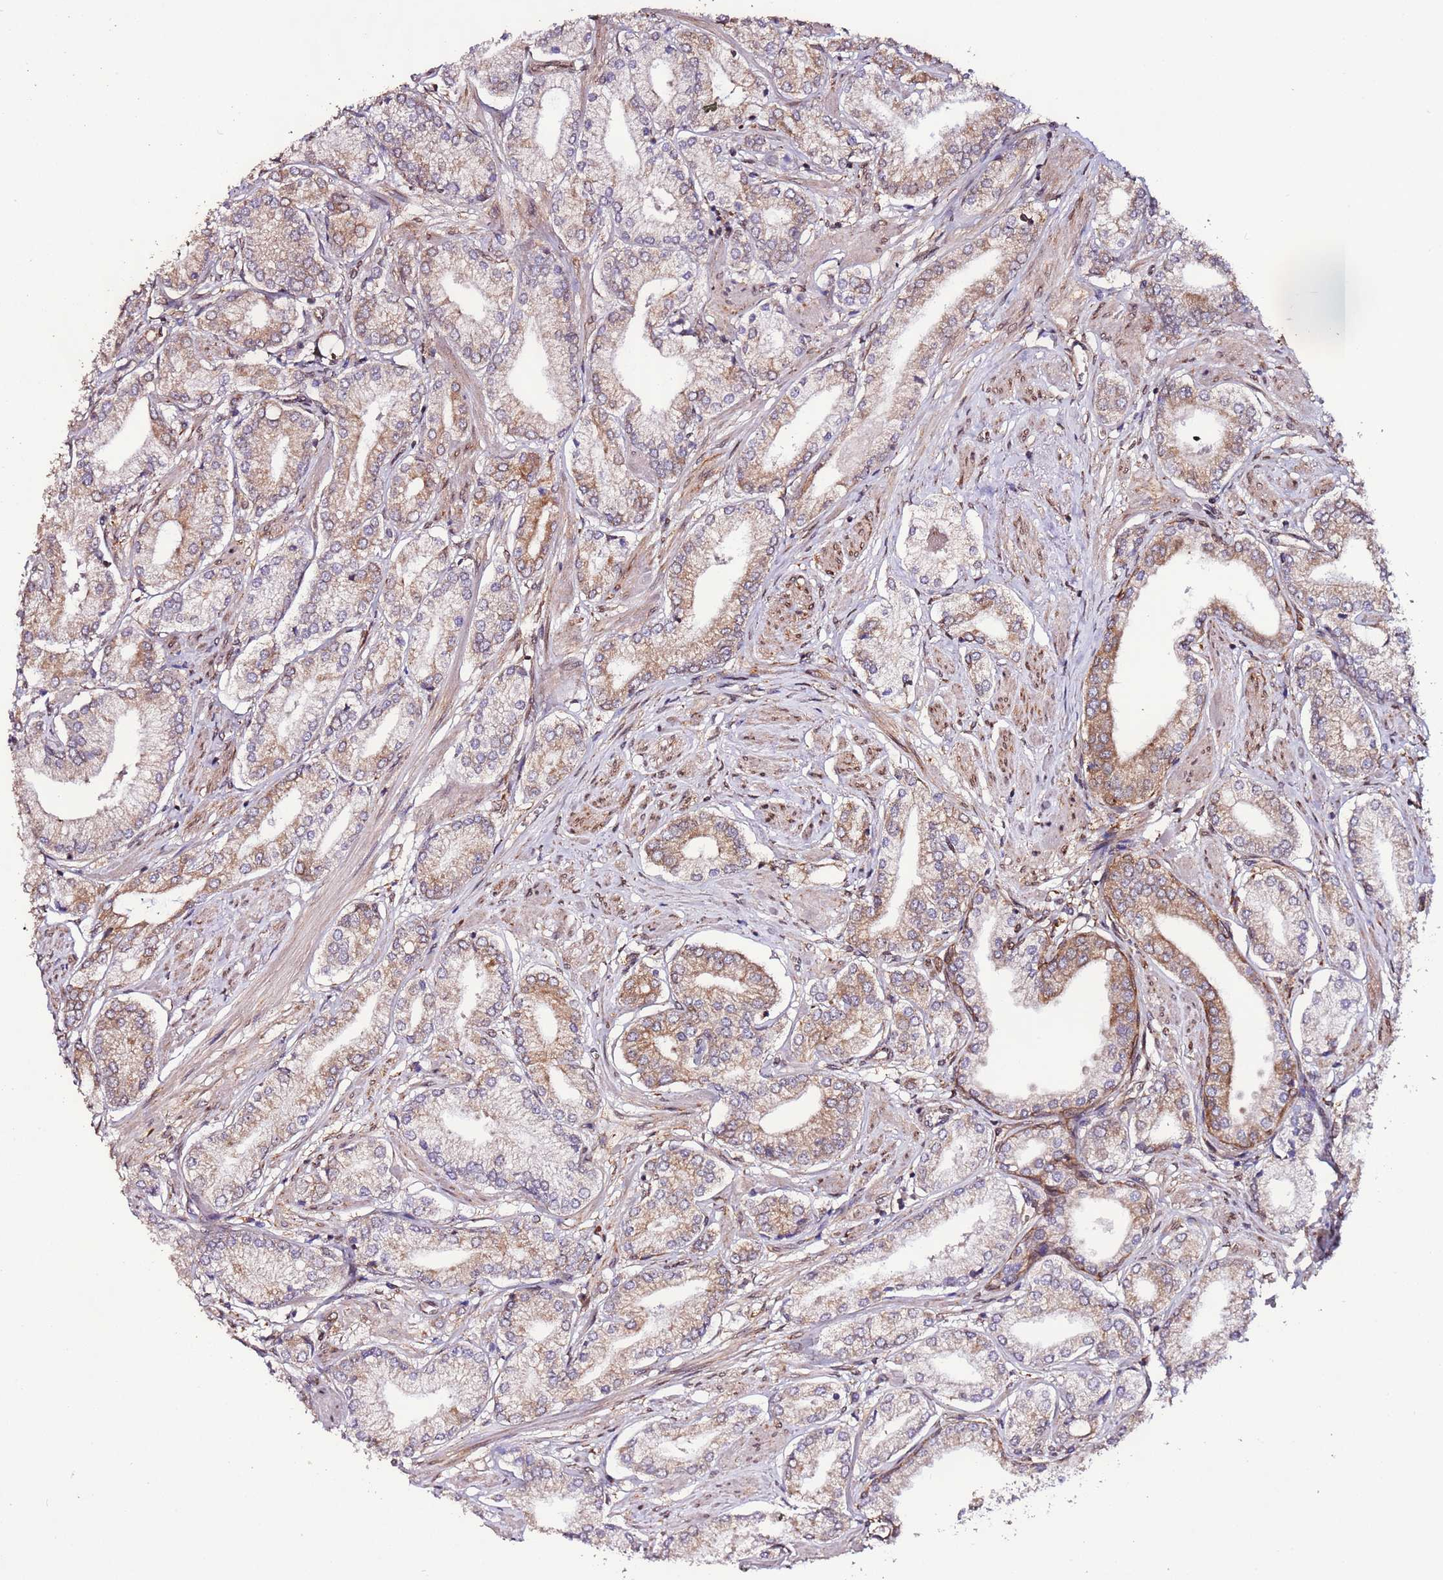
{"staining": {"intensity": "moderate", "quantity": "25%-75%", "location": "cytoplasmic/membranous"}, "tissue": "prostate cancer", "cell_type": "Tumor cells", "image_type": "cancer", "snomed": [{"axis": "morphology", "description": "Adenocarcinoma, High grade"}, {"axis": "topography", "description": "Prostate and seminal vesicle, NOS"}], "caption": "Brown immunohistochemical staining in prostate cancer (high-grade adenocarcinoma) demonstrates moderate cytoplasmic/membranous staining in about 25%-75% of tumor cells.", "gene": "SLC41A3", "patient": {"sex": "male", "age": 64}}